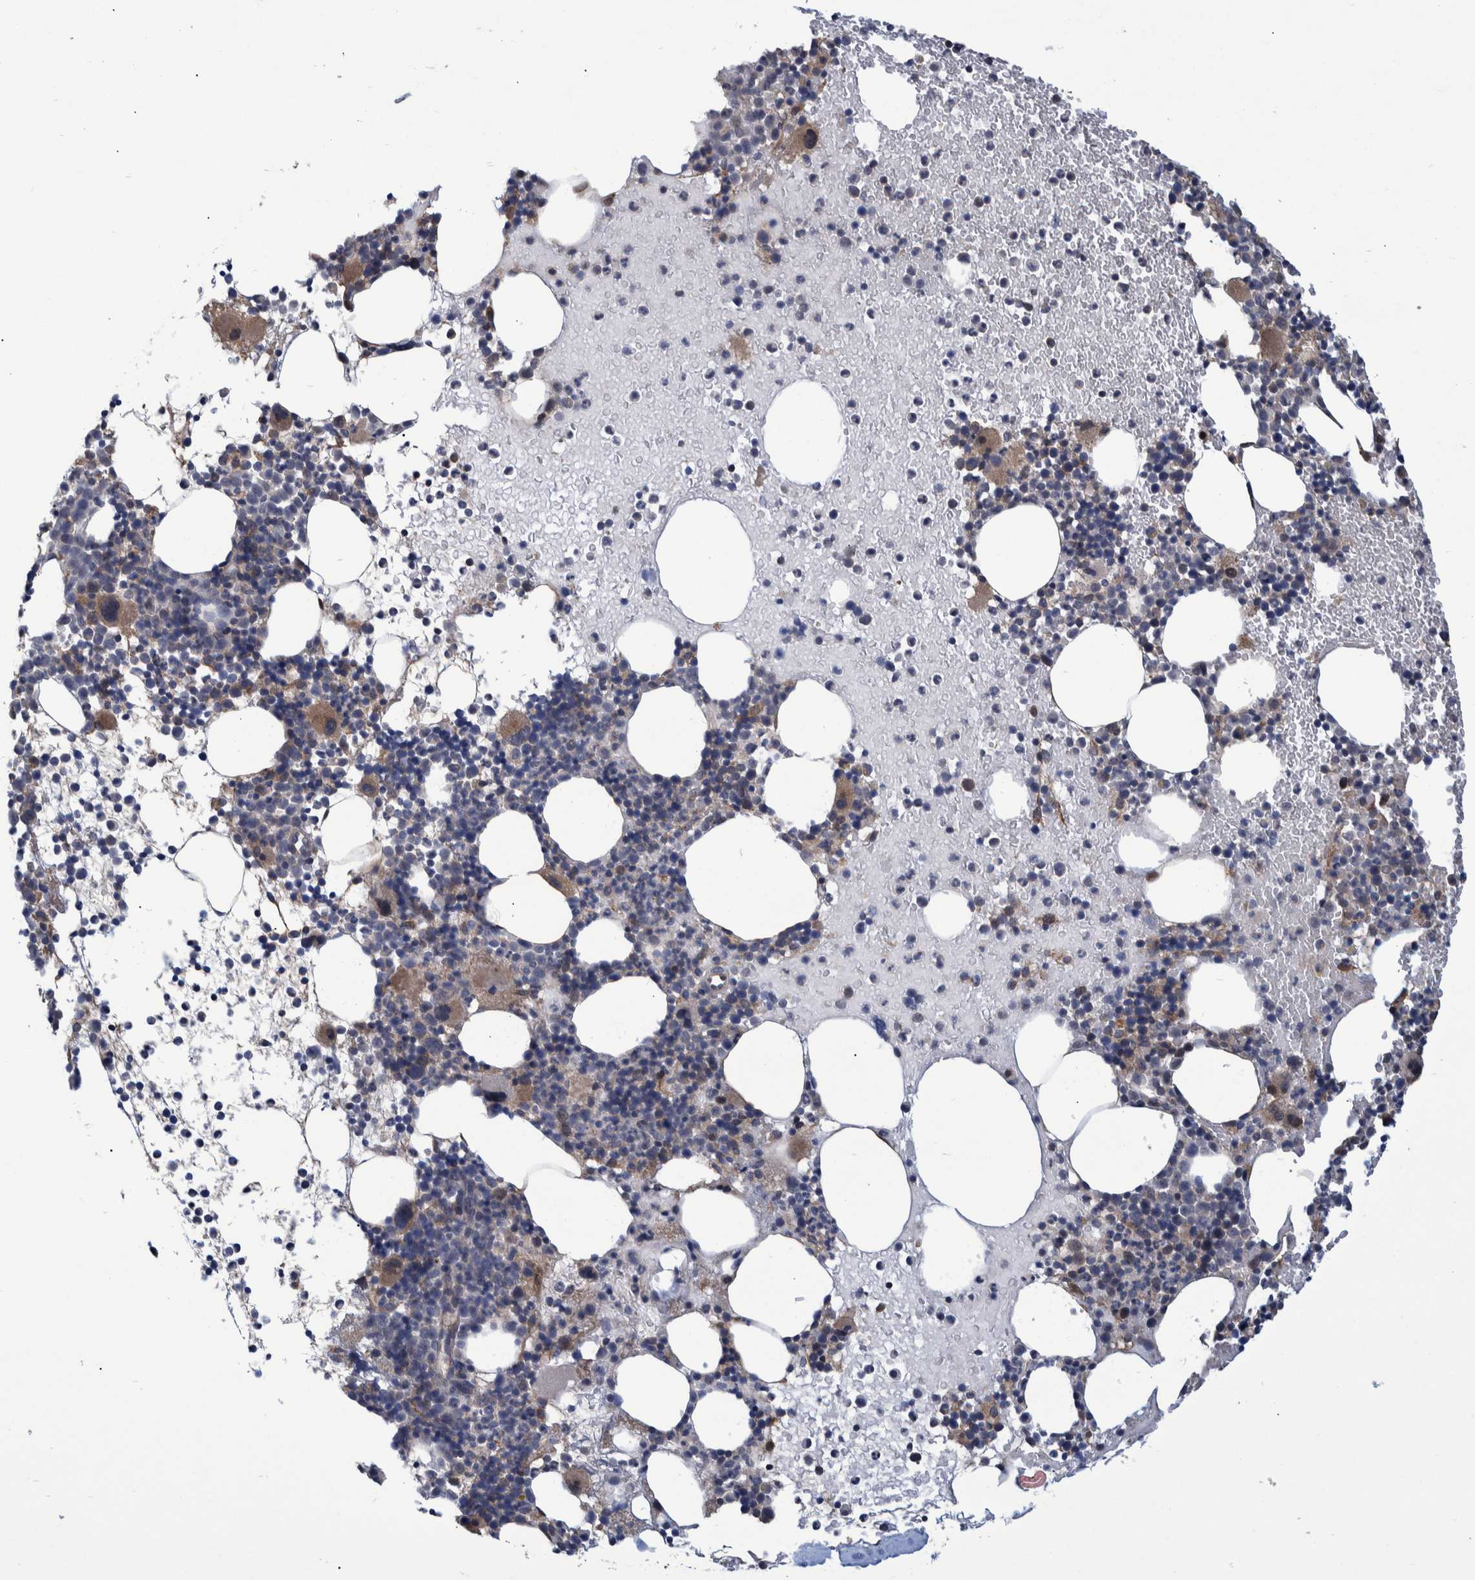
{"staining": {"intensity": "moderate", "quantity": "<25%", "location": "cytoplasmic/membranous"}, "tissue": "bone marrow", "cell_type": "Hematopoietic cells", "image_type": "normal", "snomed": [{"axis": "morphology", "description": "Normal tissue, NOS"}, {"axis": "morphology", "description": "Inflammation, NOS"}, {"axis": "topography", "description": "Bone marrow"}], "caption": "Unremarkable bone marrow displays moderate cytoplasmic/membranous staining in about <25% of hematopoietic cells Immunohistochemistry stains the protein of interest in brown and the nuclei are stained blue..", "gene": "PCYT2", "patient": {"sex": "male", "age": 78}}